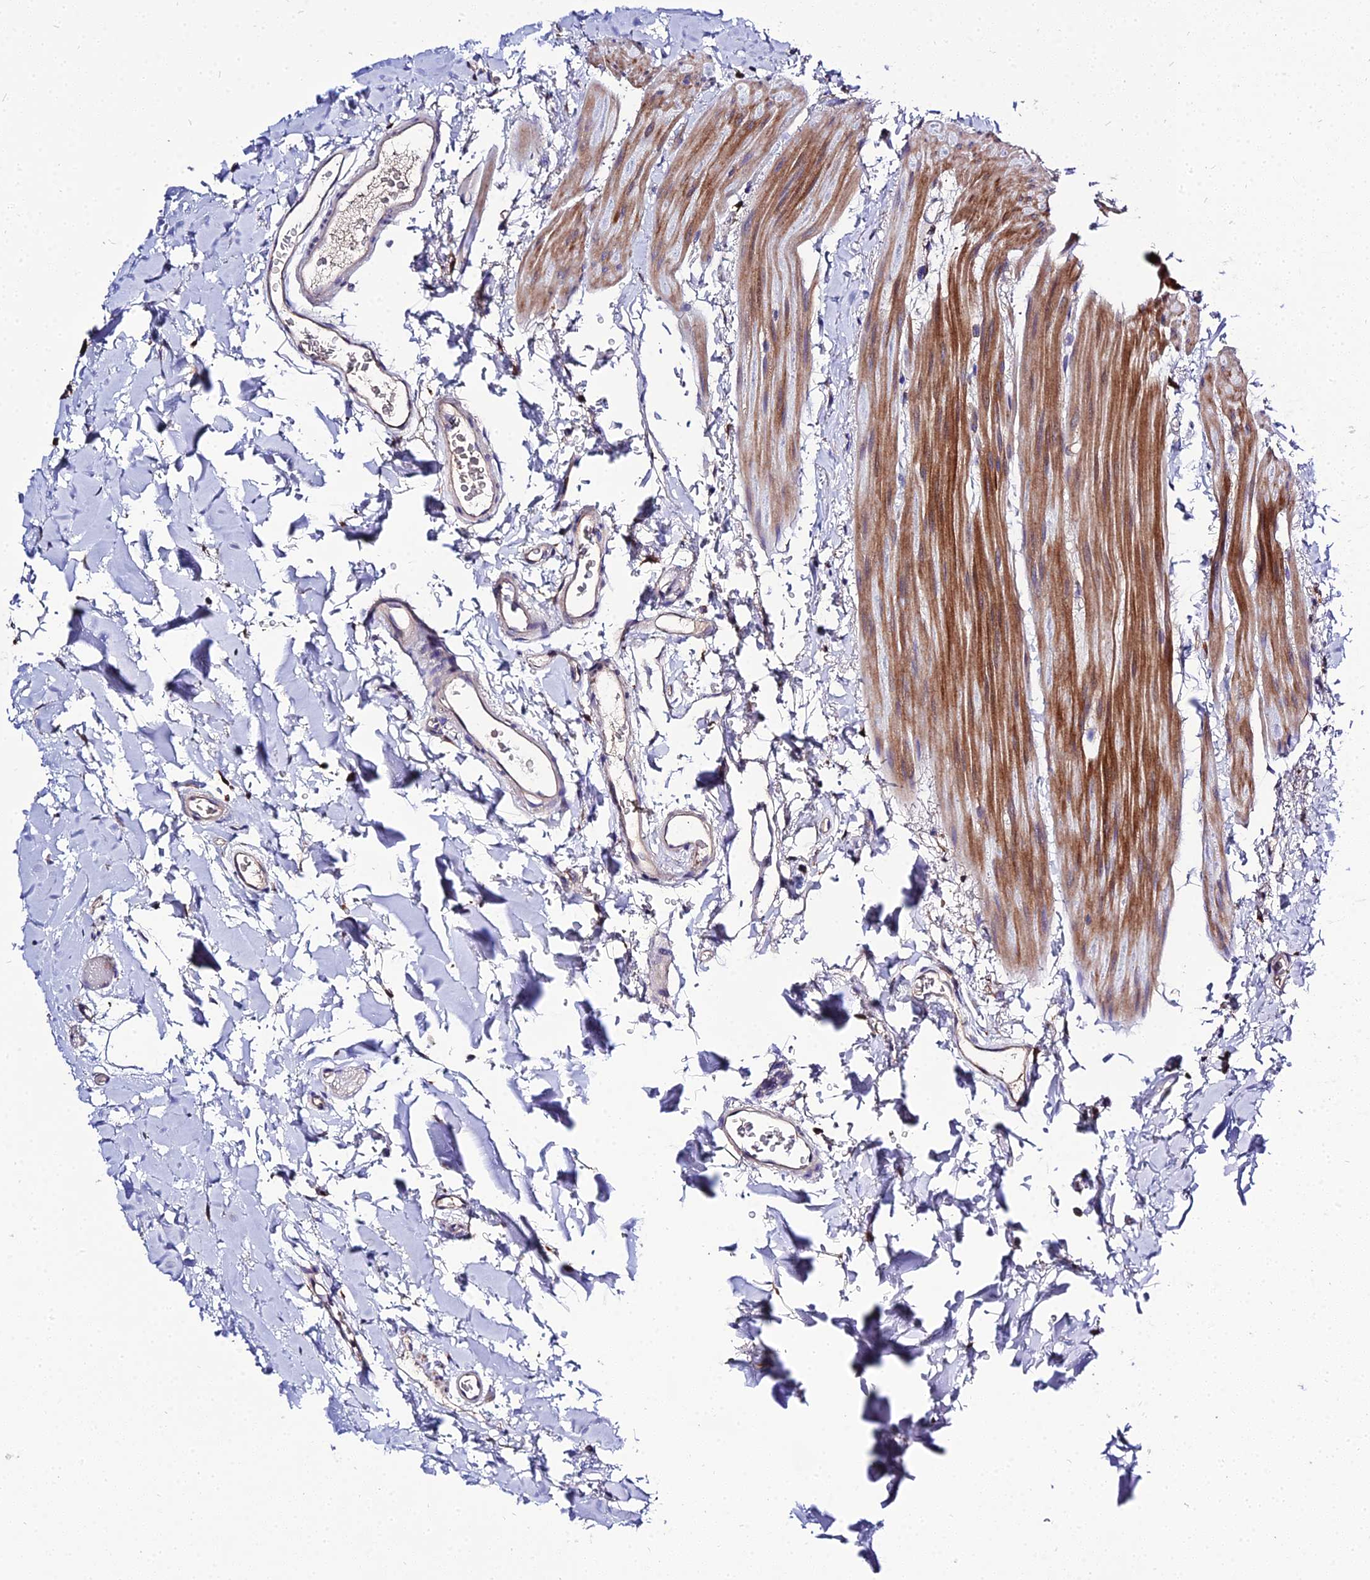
{"staining": {"intensity": "weak", "quantity": ">75%", "location": "cytoplasmic/membranous"}, "tissue": "colon", "cell_type": "Endothelial cells", "image_type": "normal", "snomed": [{"axis": "morphology", "description": "Normal tissue, NOS"}, {"axis": "topography", "description": "Colon"}], "caption": "IHC staining of benign colon, which demonstrates low levels of weak cytoplasmic/membranous positivity in approximately >75% of endothelial cells indicating weak cytoplasmic/membranous protein expression. The staining was performed using DAB (3,3'-diaminobenzidine) (brown) for protein detection and nuclei were counterstained in hematoxylin (blue).", "gene": "C2orf69", "patient": {"sex": "male", "age": 75}}